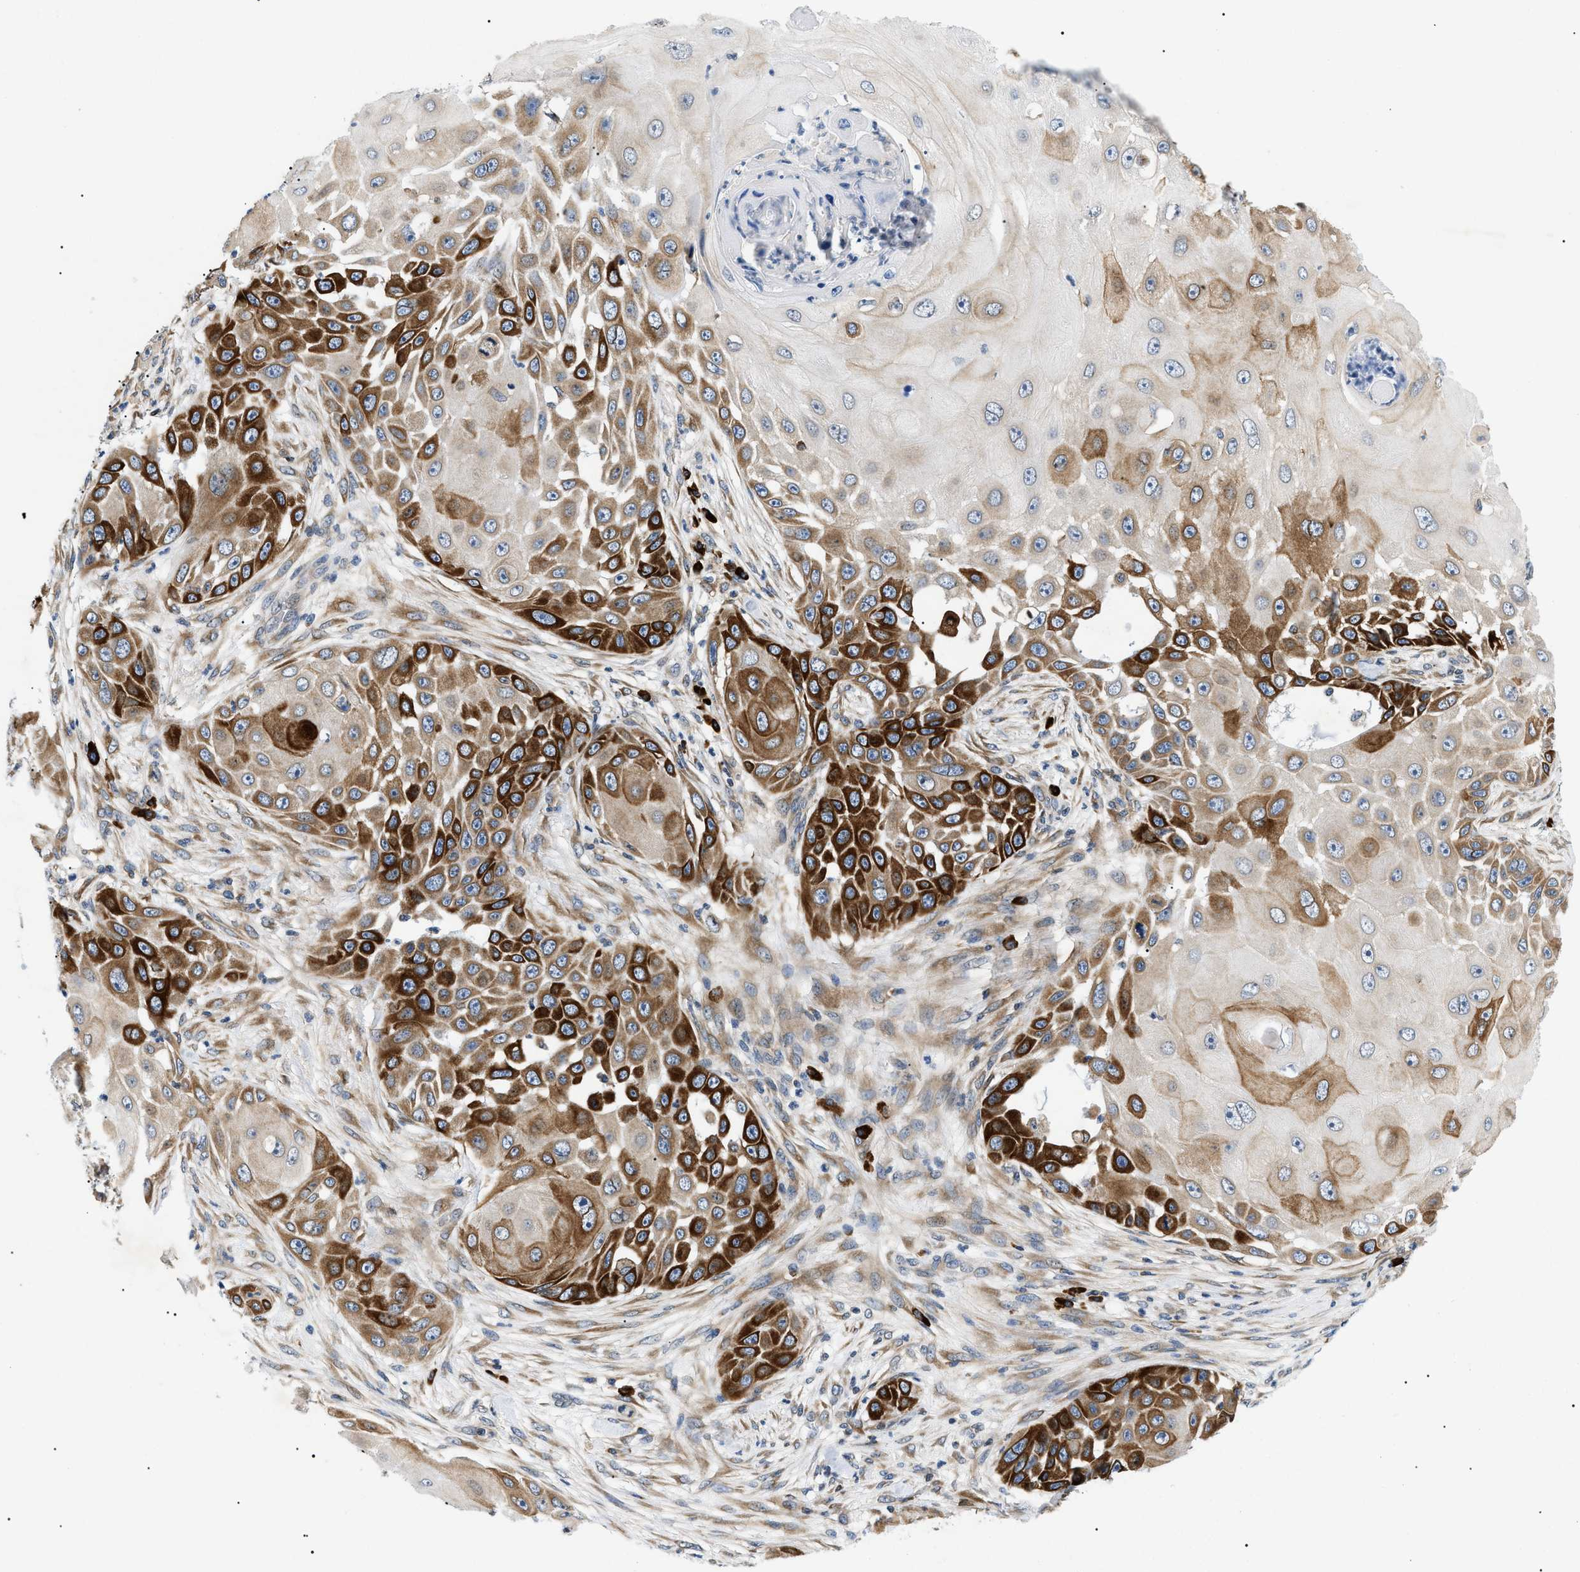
{"staining": {"intensity": "strong", "quantity": "<25%", "location": "cytoplasmic/membranous"}, "tissue": "skin cancer", "cell_type": "Tumor cells", "image_type": "cancer", "snomed": [{"axis": "morphology", "description": "Squamous cell carcinoma, NOS"}, {"axis": "topography", "description": "Skin"}], "caption": "A brown stain highlights strong cytoplasmic/membranous expression of a protein in human squamous cell carcinoma (skin) tumor cells.", "gene": "DERL1", "patient": {"sex": "female", "age": 44}}